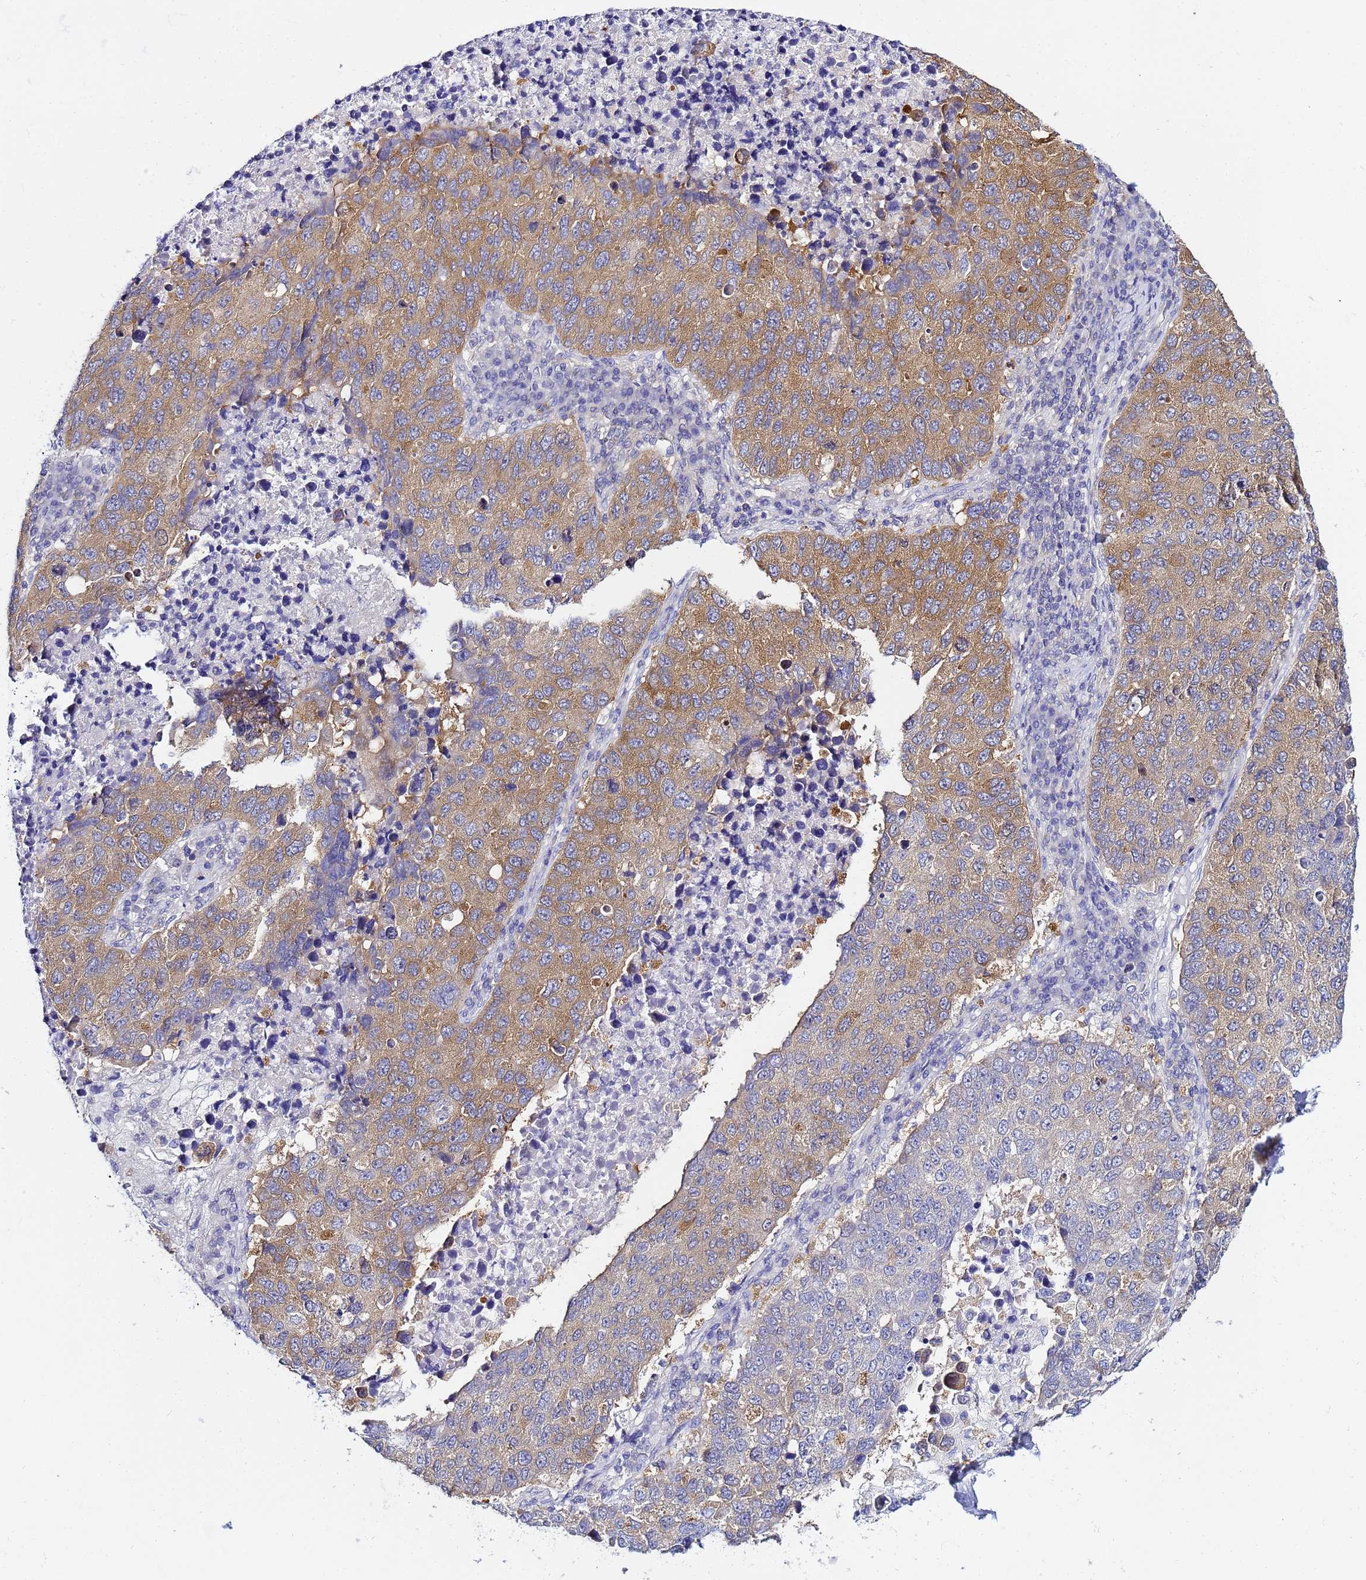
{"staining": {"intensity": "moderate", "quantity": "25%-75%", "location": "cytoplasmic/membranous"}, "tissue": "lung cancer", "cell_type": "Tumor cells", "image_type": "cancer", "snomed": [{"axis": "morphology", "description": "Squamous cell carcinoma, NOS"}, {"axis": "topography", "description": "Lung"}], "caption": "Protein expression analysis of human lung cancer reveals moderate cytoplasmic/membranous staining in about 25%-75% of tumor cells.", "gene": "LENG1", "patient": {"sex": "male", "age": 73}}